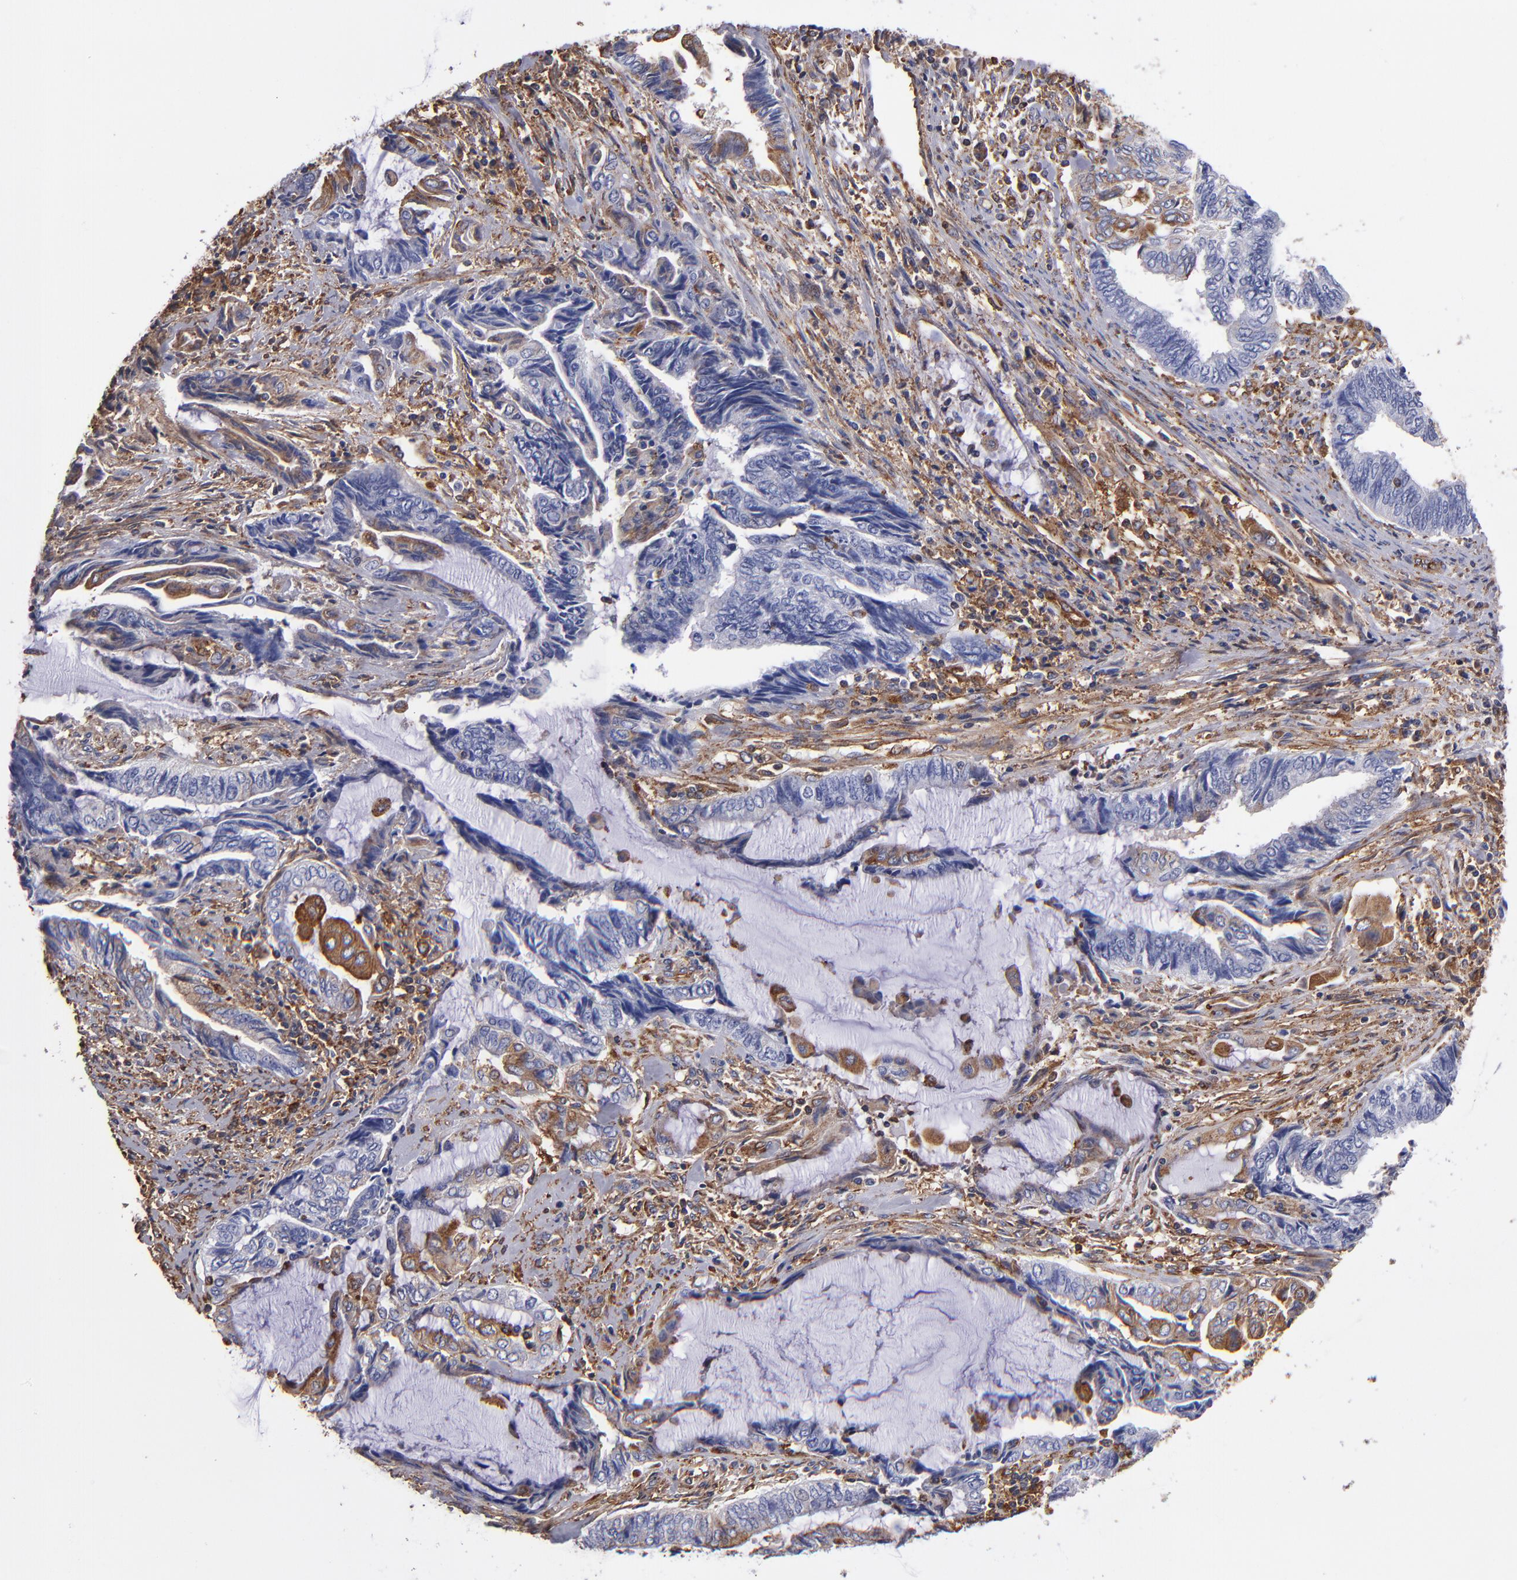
{"staining": {"intensity": "negative", "quantity": "none", "location": "none"}, "tissue": "endometrial cancer", "cell_type": "Tumor cells", "image_type": "cancer", "snomed": [{"axis": "morphology", "description": "Adenocarcinoma, NOS"}, {"axis": "topography", "description": "Uterus"}, {"axis": "topography", "description": "Endometrium"}], "caption": "Tumor cells show no significant staining in endometrial cancer (adenocarcinoma).", "gene": "MVP", "patient": {"sex": "female", "age": 70}}